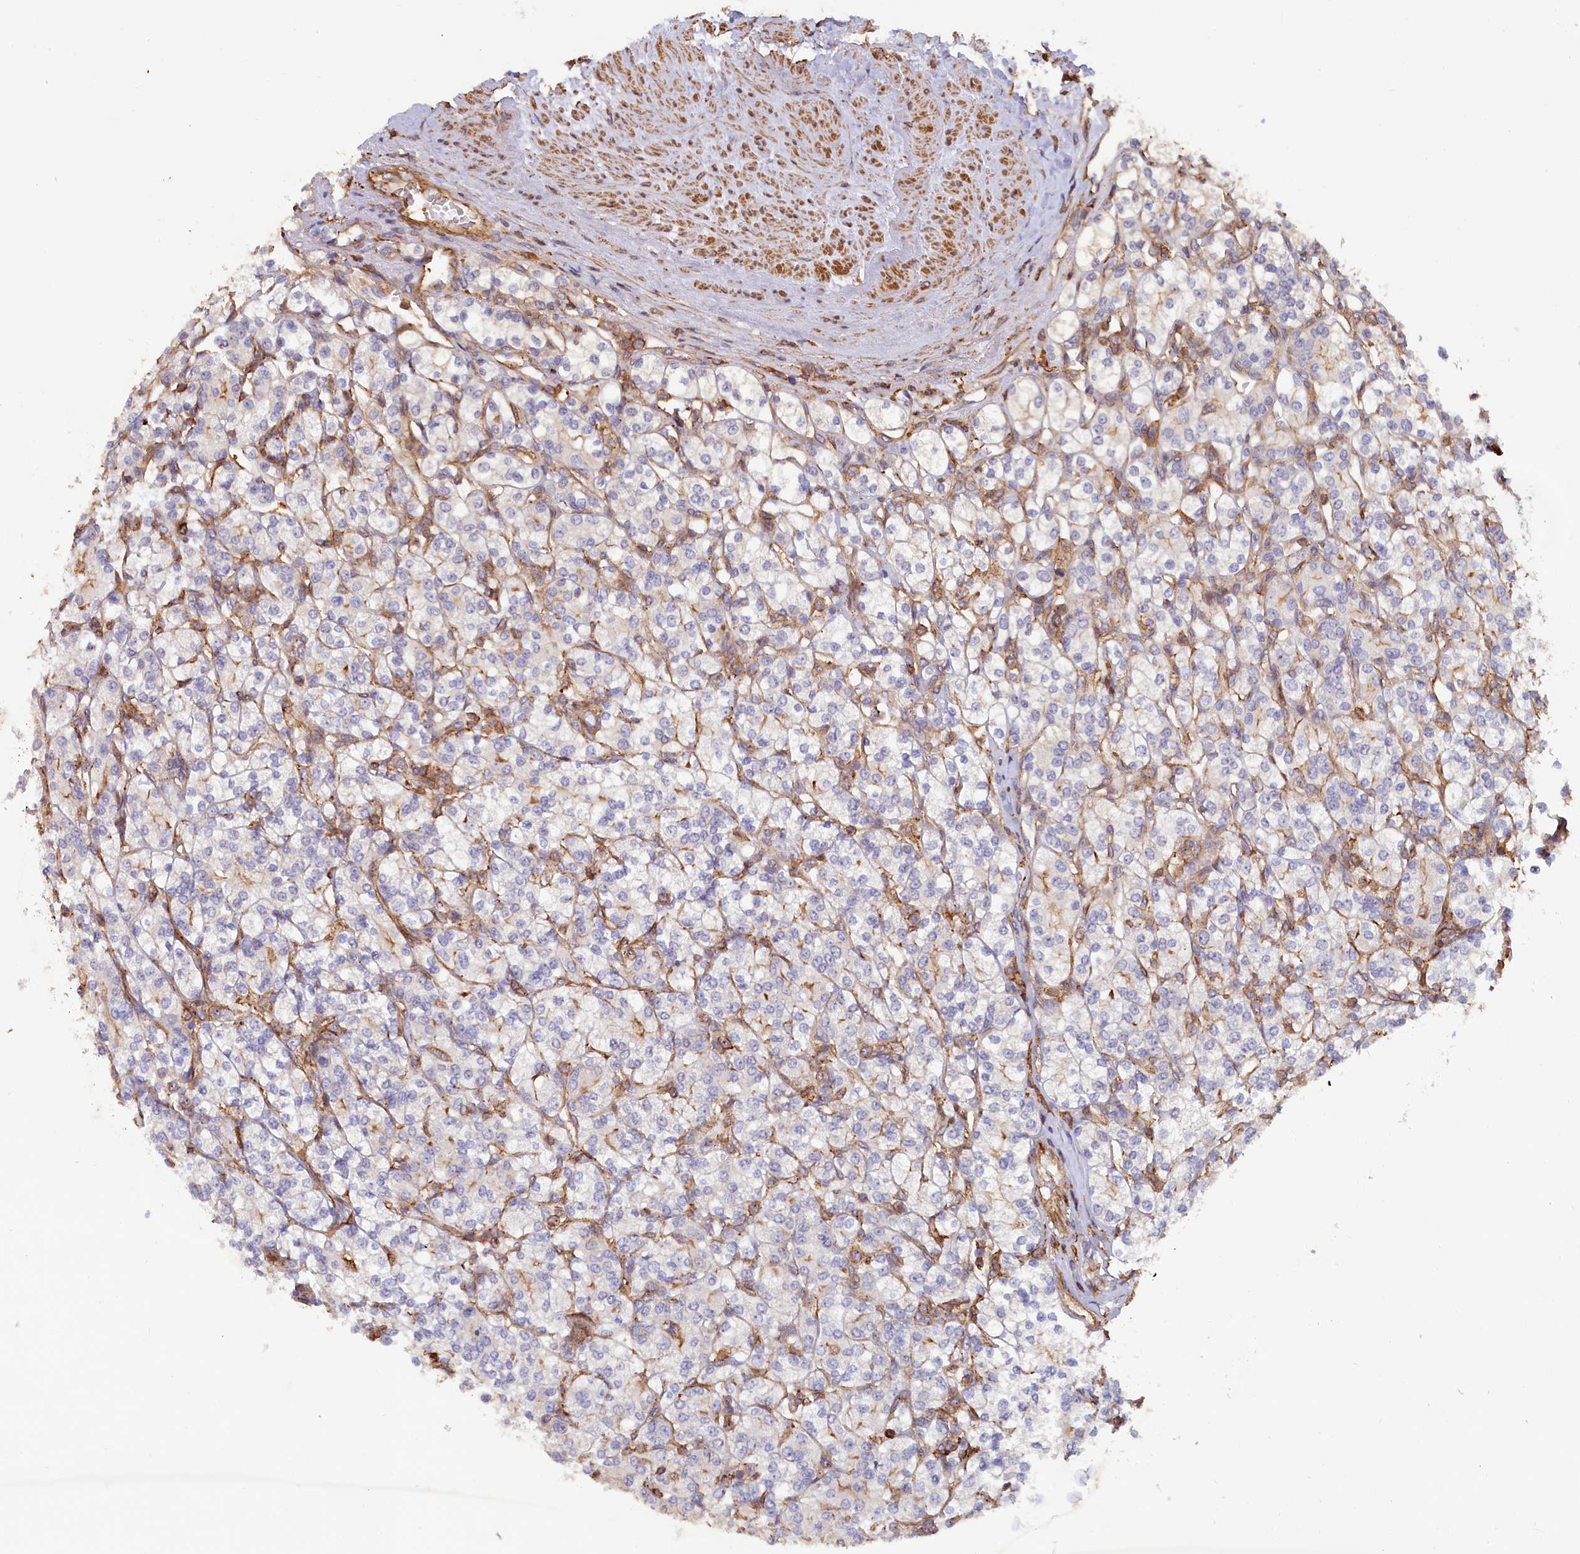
{"staining": {"intensity": "negative", "quantity": "none", "location": "none"}, "tissue": "renal cancer", "cell_type": "Tumor cells", "image_type": "cancer", "snomed": [{"axis": "morphology", "description": "Adenocarcinoma, NOS"}, {"axis": "topography", "description": "Kidney"}], "caption": "Histopathology image shows no significant protein positivity in tumor cells of renal cancer.", "gene": "ANKRD27", "patient": {"sex": "male", "age": 77}}